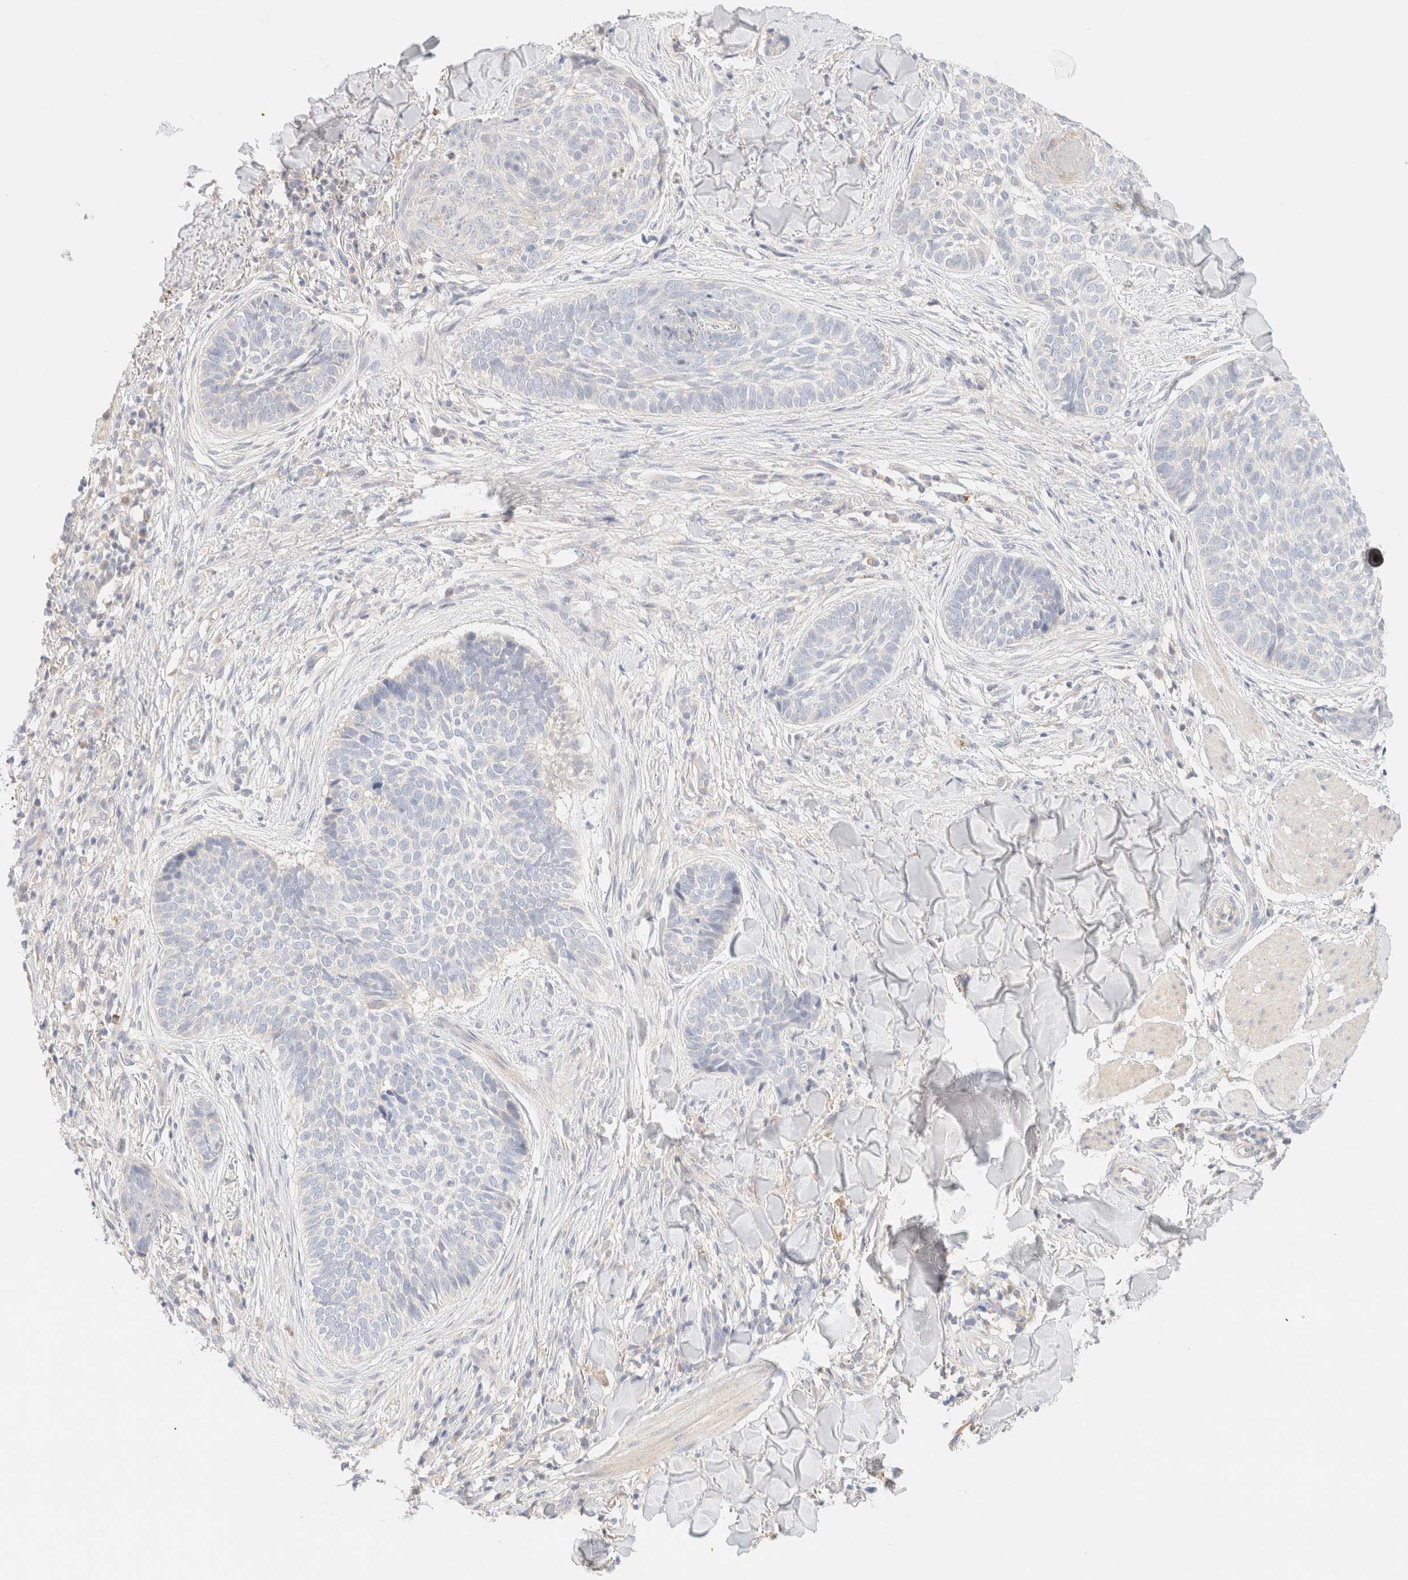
{"staining": {"intensity": "negative", "quantity": "none", "location": "none"}, "tissue": "skin cancer", "cell_type": "Tumor cells", "image_type": "cancer", "snomed": [{"axis": "morphology", "description": "Normal tissue, NOS"}, {"axis": "morphology", "description": "Basal cell carcinoma"}, {"axis": "topography", "description": "Skin"}], "caption": "Photomicrograph shows no protein expression in tumor cells of skin basal cell carcinoma tissue.", "gene": "SARM1", "patient": {"sex": "male", "age": 67}}